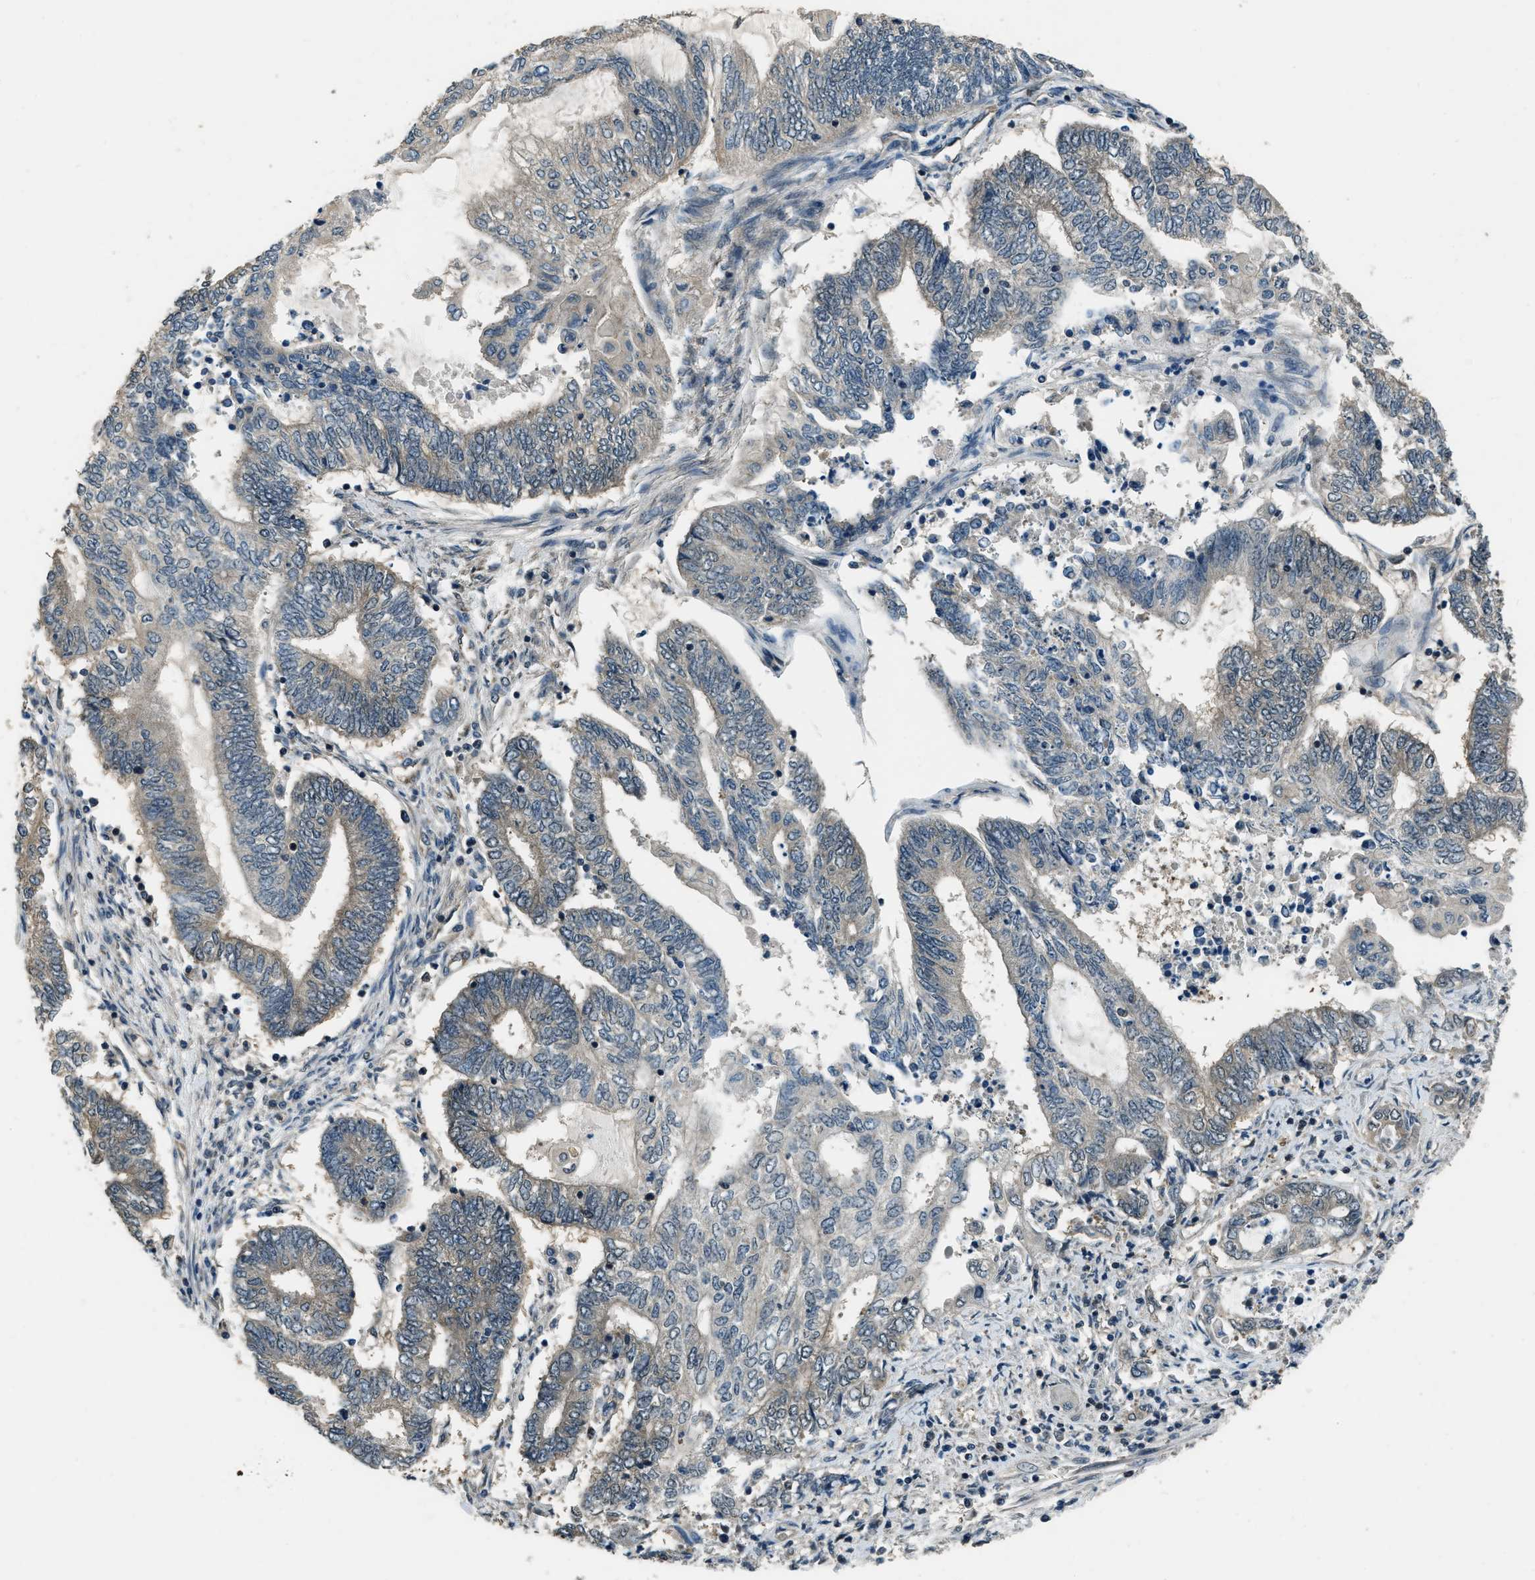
{"staining": {"intensity": "weak", "quantity": ">75%", "location": "cytoplasmic/membranous"}, "tissue": "endometrial cancer", "cell_type": "Tumor cells", "image_type": "cancer", "snomed": [{"axis": "morphology", "description": "Adenocarcinoma, NOS"}, {"axis": "topography", "description": "Uterus"}, {"axis": "topography", "description": "Endometrium"}], "caption": "High-magnification brightfield microscopy of endometrial adenocarcinoma stained with DAB (brown) and counterstained with hematoxylin (blue). tumor cells exhibit weak cytoplasmic/membranous staining is appreciated in about>75% of cells. Nuclei are stained in blue.", "gene": "NUDCD3", "patient": {"sex": "female", "age": 70}}